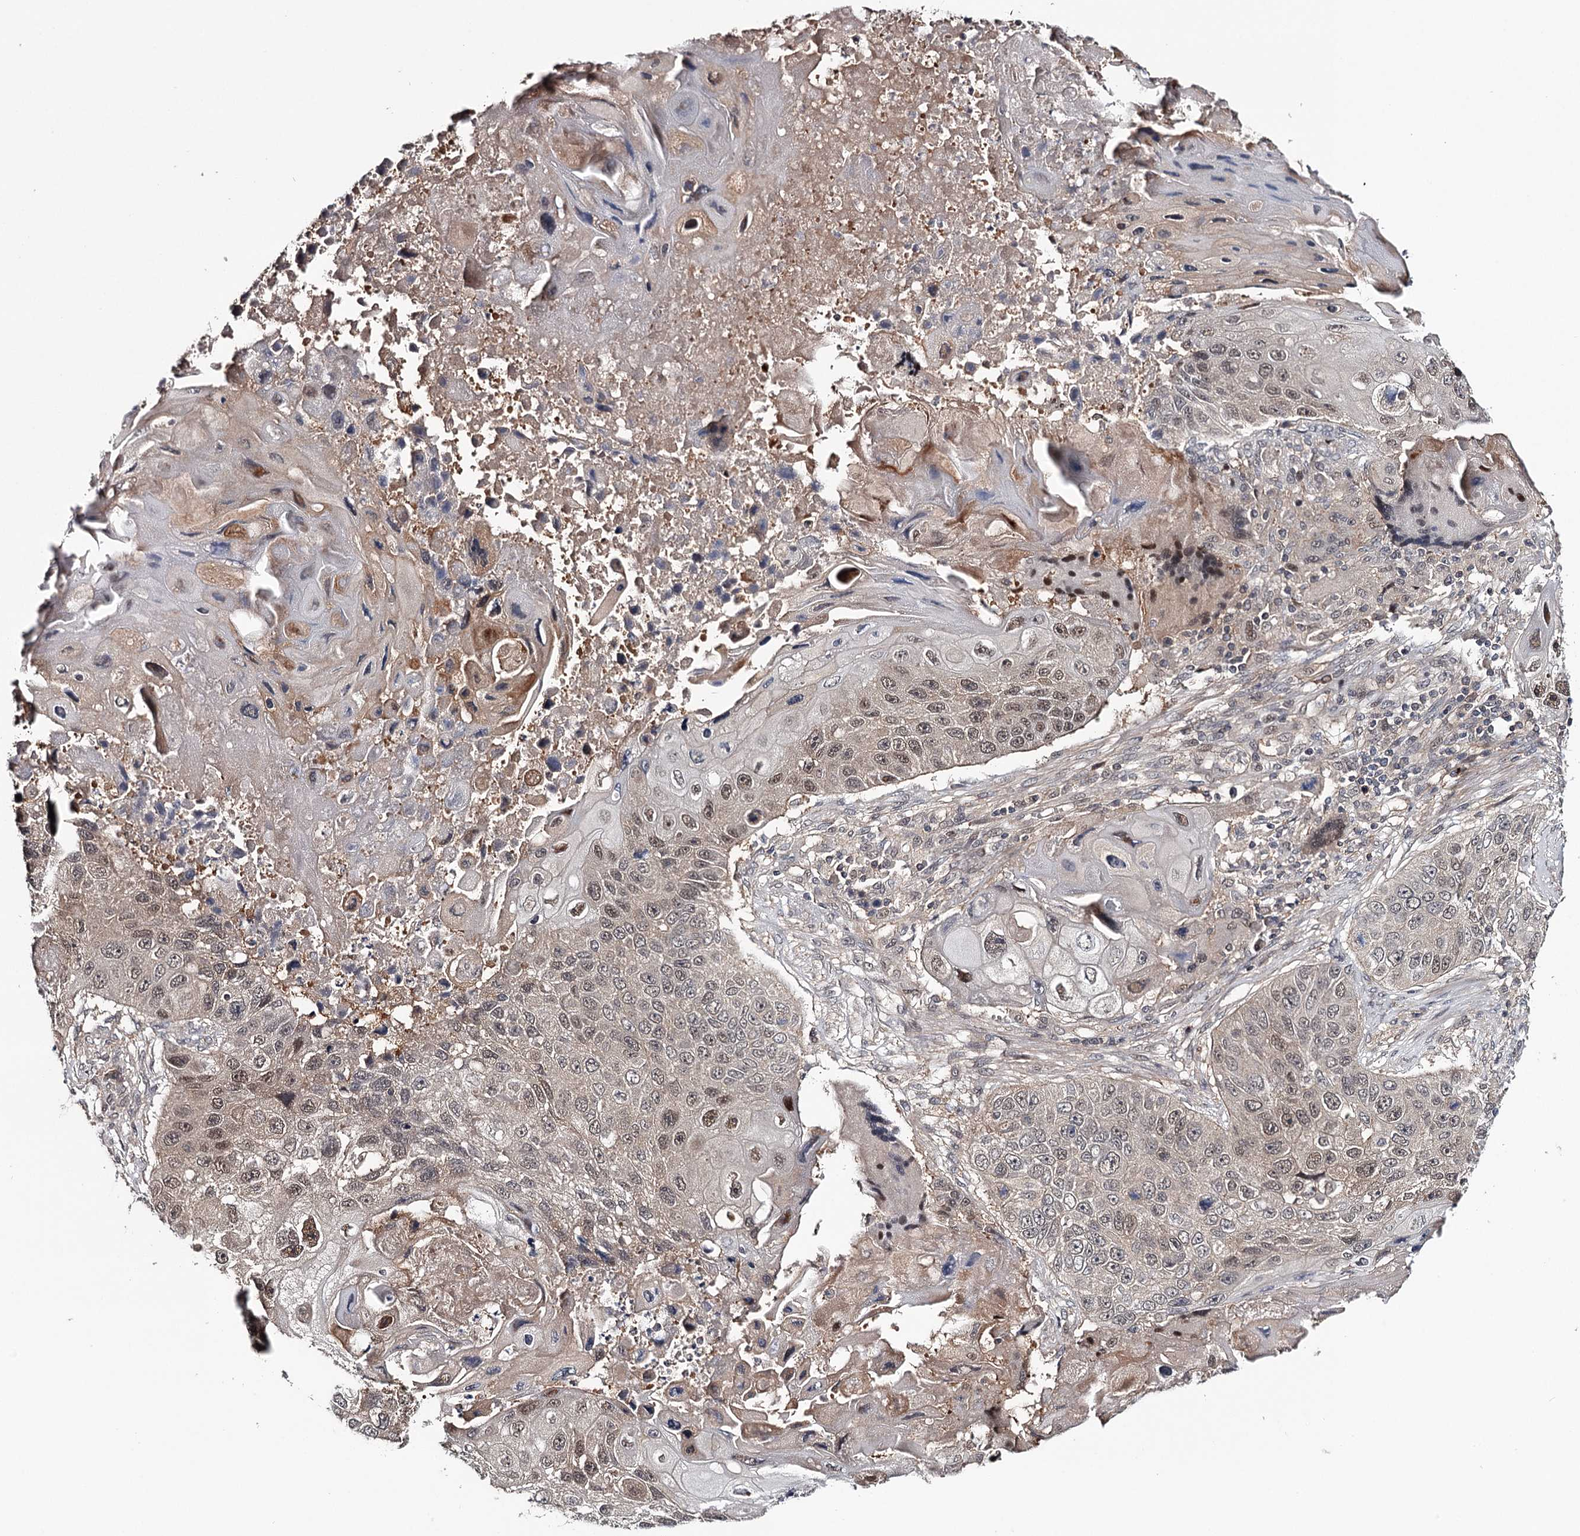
{"staining": {"intensity": "moderate", "quantity": "25%-75%", "location": "cytoplasmic/membranous,nuclear"}, "tissue": "lung cancer", "cell_type": "Tumor cells", "image_type": "cancer", "snomed": [{"axis": "morphology", "description": "Squamous cell carcinoma, NOS"}, {"axis": "topography", "description": "Lung"}], "caption": "High-power microscopy captured an IHC image of lung cancer (squamous cell carcinoma), revealing moderate cytoplasmic/membranous and nuclear staining in approximately 25%-75% of tumor cells. Immunohistochemistry (ihc) stains the protein in brown and the nuclei are stained blue.", "gene": "GTSF1", "patient": {"sex": "male", "age": 61}}